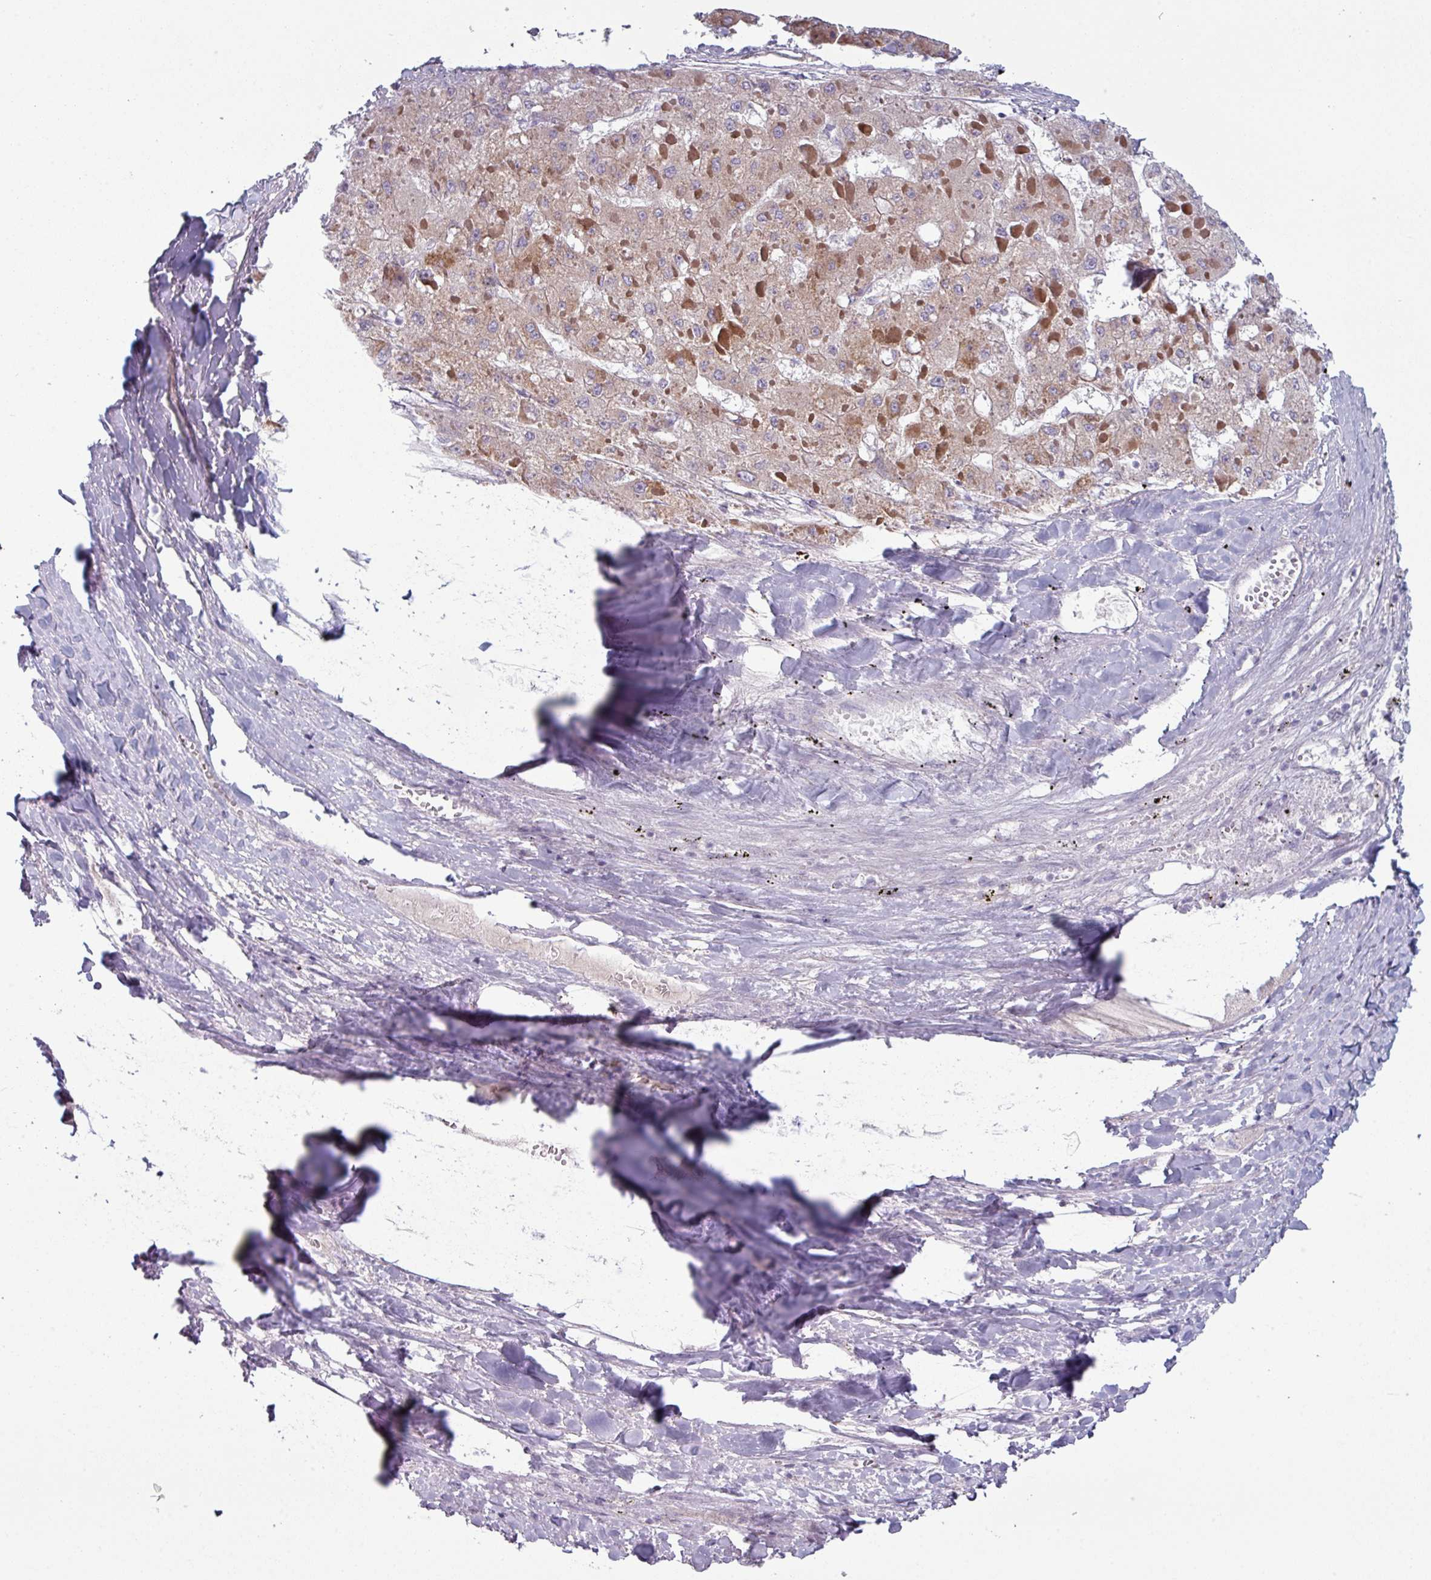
{"staining": {"intensity": "moderate", "quantity": ">75%", "location": "cytoplasmic/membranous"}, "tissue": "liver cancer", "cell_type": "Tumor cells", "image_type": "cancer", "snomed": [{"axis": "morphology", "description": "Carcinoma, Hepatocellular, NOS"}, {"axis": "topography", "description": "Liver"}], "caption": "Approximately >75% of tumor cells in liver hepatocellular carcinoma demonstrate moderate cytoplasmic/membranous protein staining as visualized by brown immunohistochemical staining.", "gene": "ZNF615", "patient": {"sex": "female", "age": 73}}